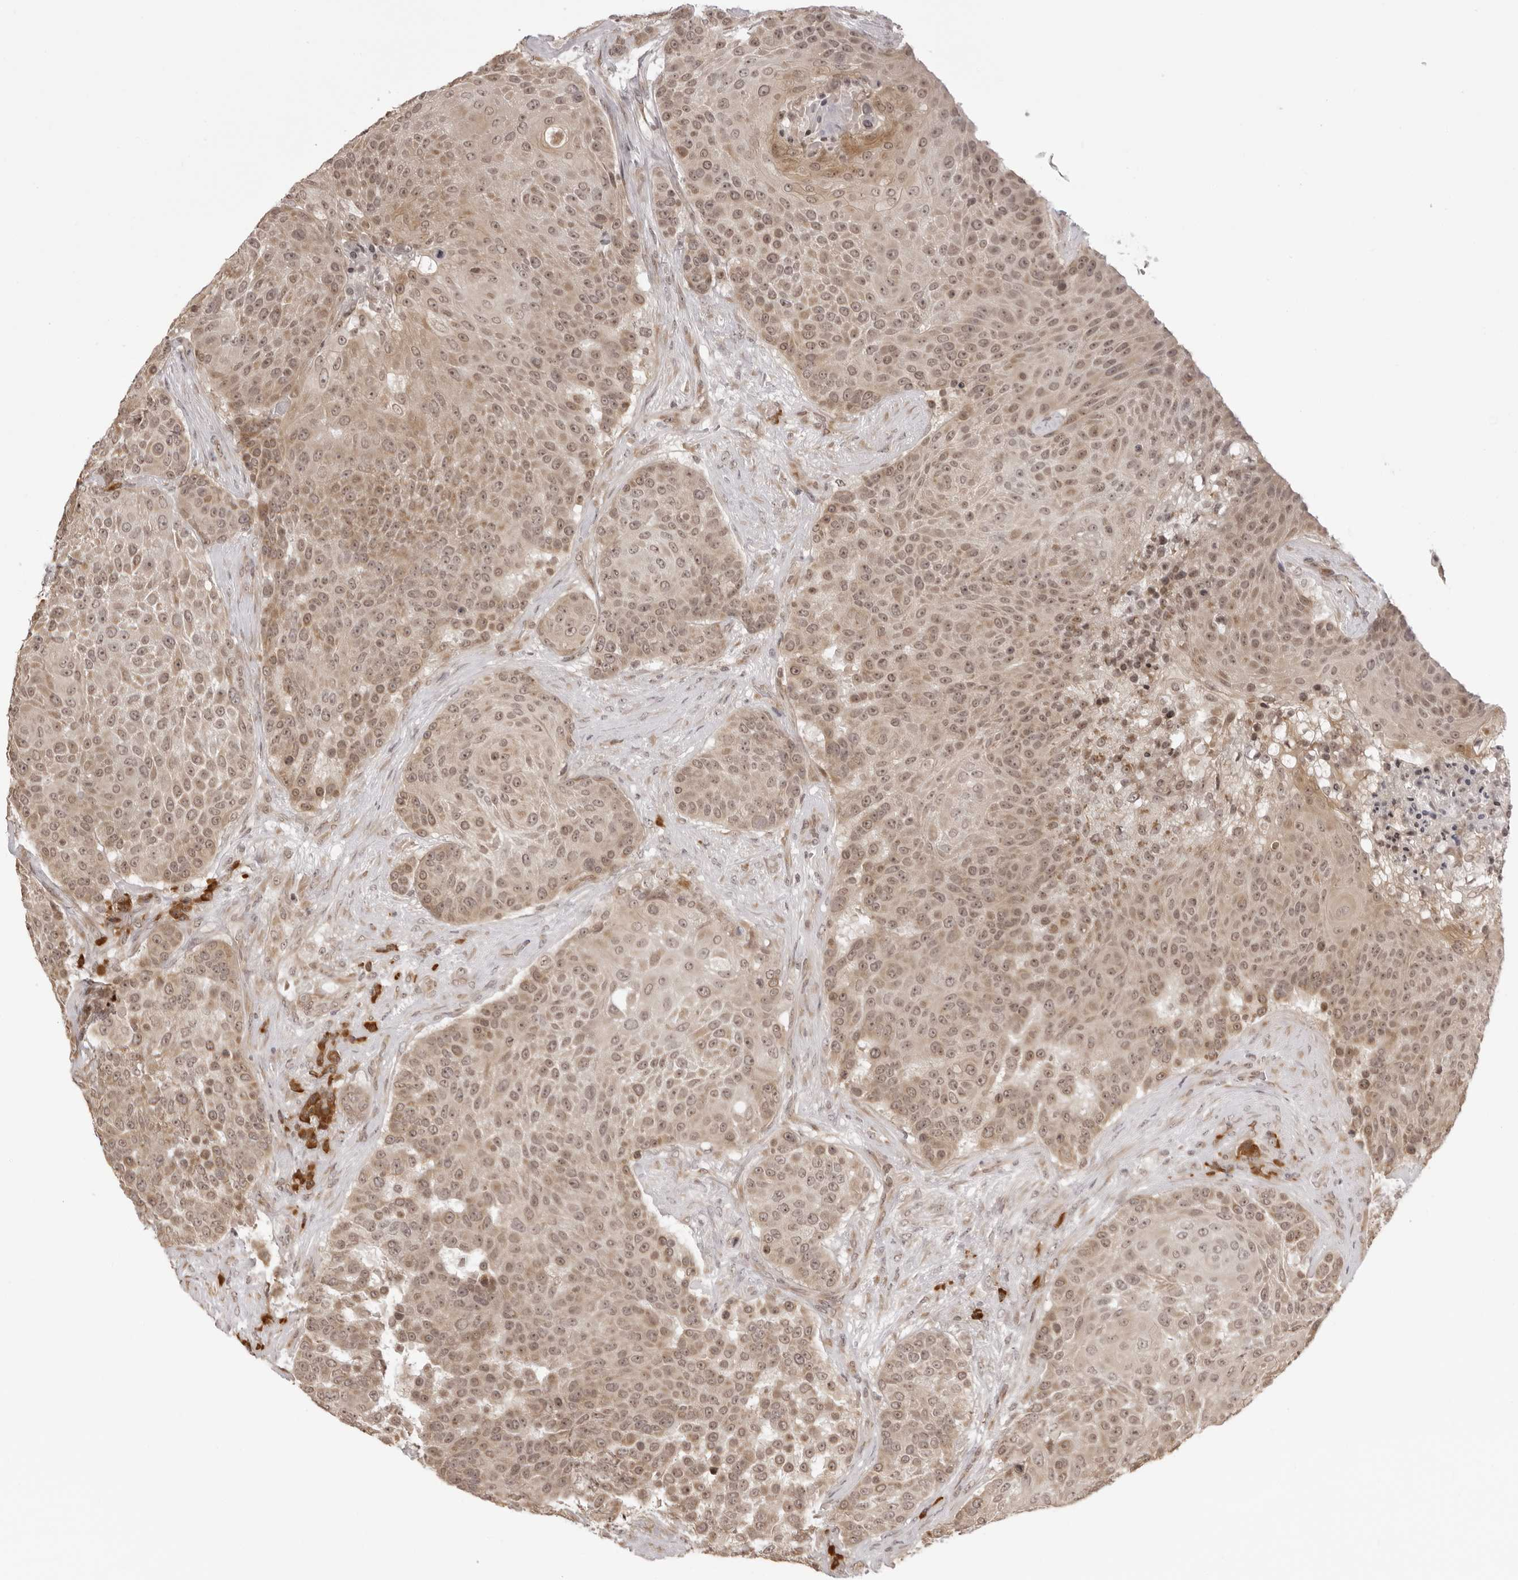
{"staining": {"intensity": "moderate", "quantity": ">75%", "location": "cytoplasmic/membranous,nuclear"}, "tissue": "urothelial cancer", "cell_type": "Tumor cells", "image_type": "cancer", "snomed": [{"axis": "morphology", "description": "Urothelial carcinoma, High grade"}, {"axis": "topography", "description": "Urinary bladder"}], "caption": "Urothelial cancer stained for a protein exhibits moderate cytoplasmic/membranous and nuclear positivity in tumor cells.", "gene": "ZC3H11A", "patient": {"sex": "female", "age": 63}}